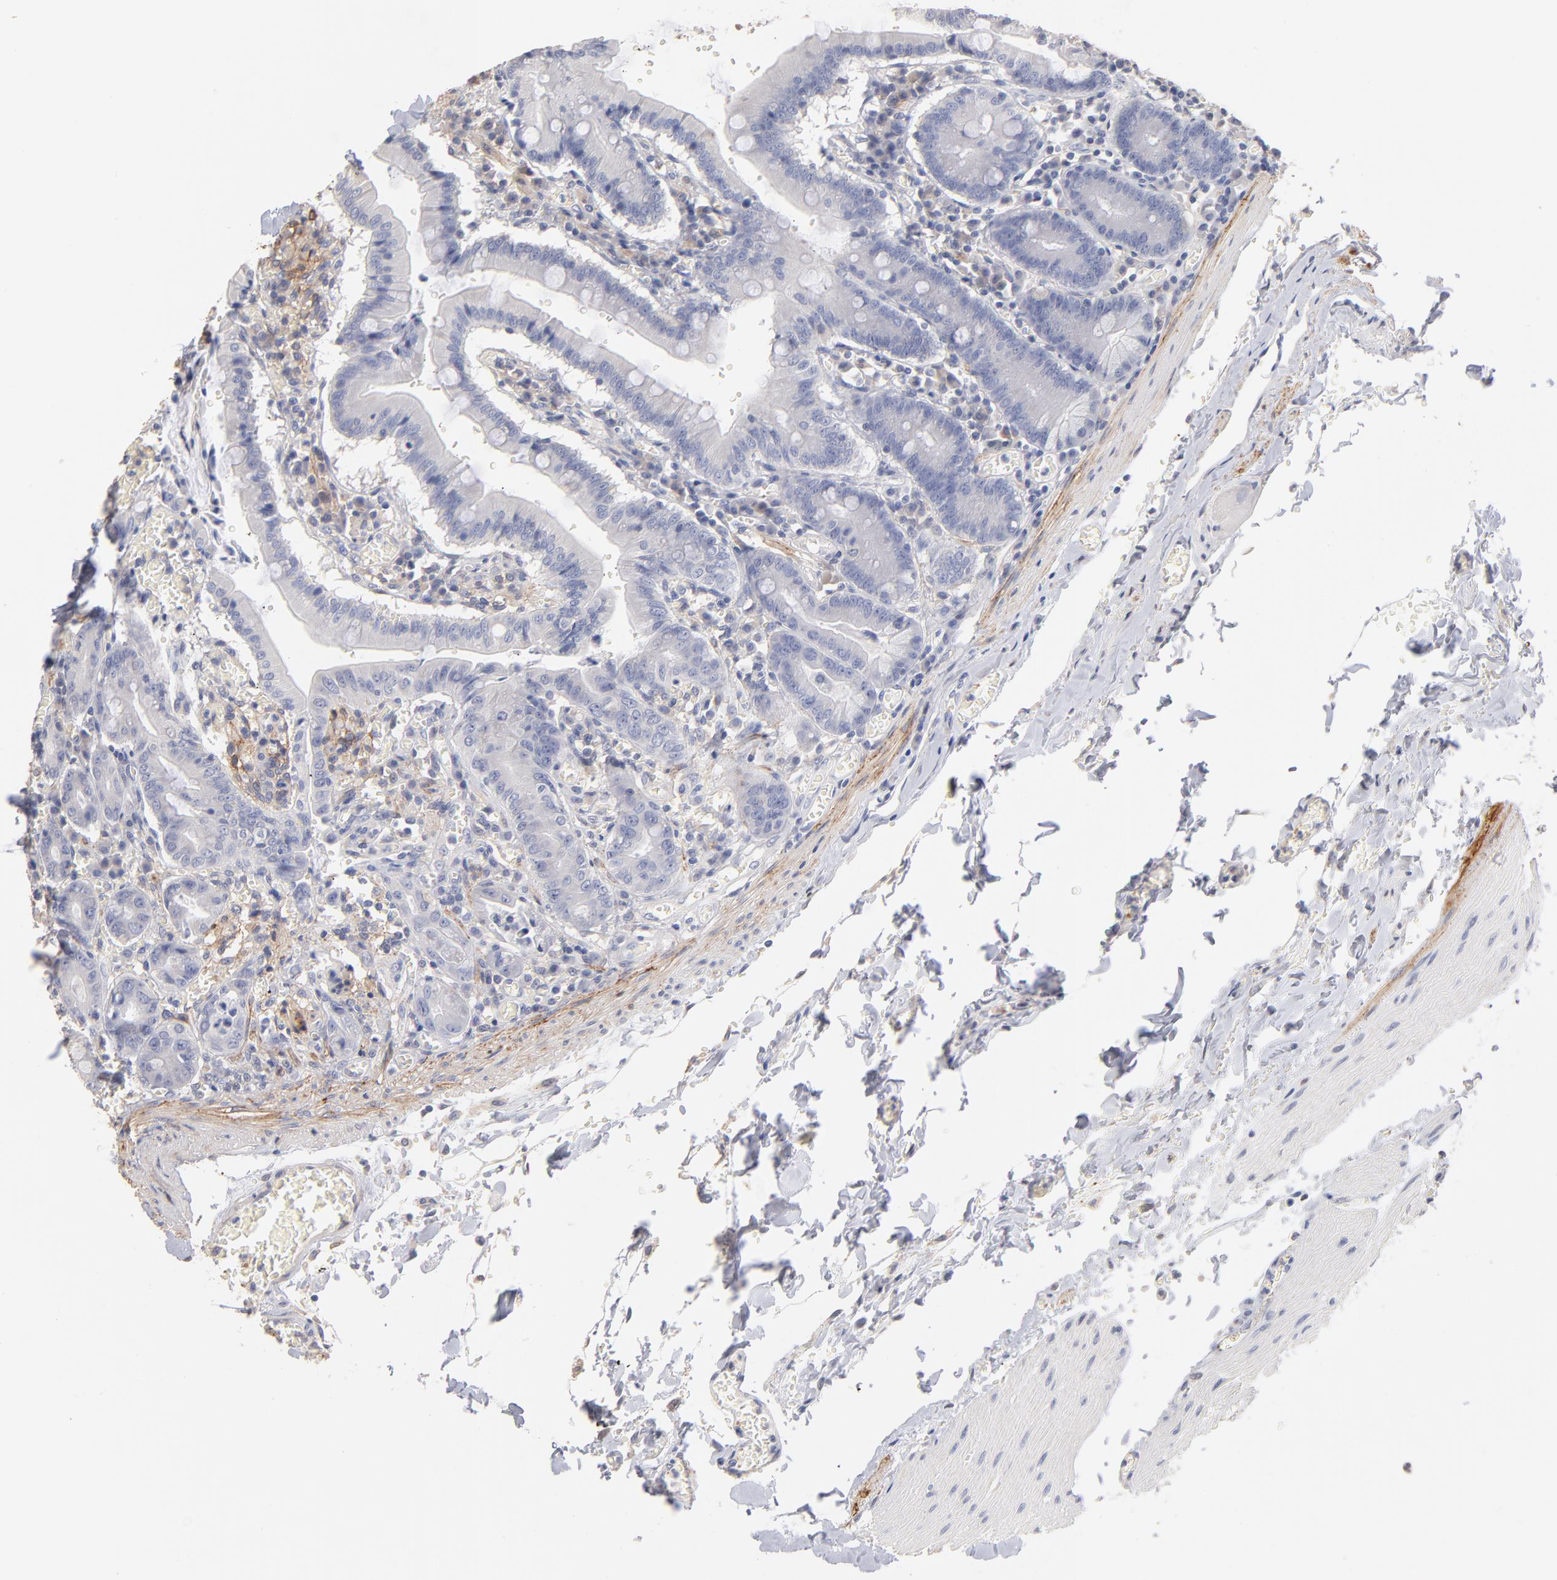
{"staining": {"intensity": "negative", "quantity": "none", "location": "none"}, "tissue": "small intestine", "cell_type": "Glandular cells", "image_type": "normal", "snomed": [{"axis": "morphology", "description": "Normal tissue, NOS"}, {"axis": "topography", "description": "Small intestine"}], "caption": "This is an IHC histopathology image of benign human small intestine. There is no staining in glandular cells.", "gene": "ITGA8", "patient": {"sex": "male", "age": 71}}